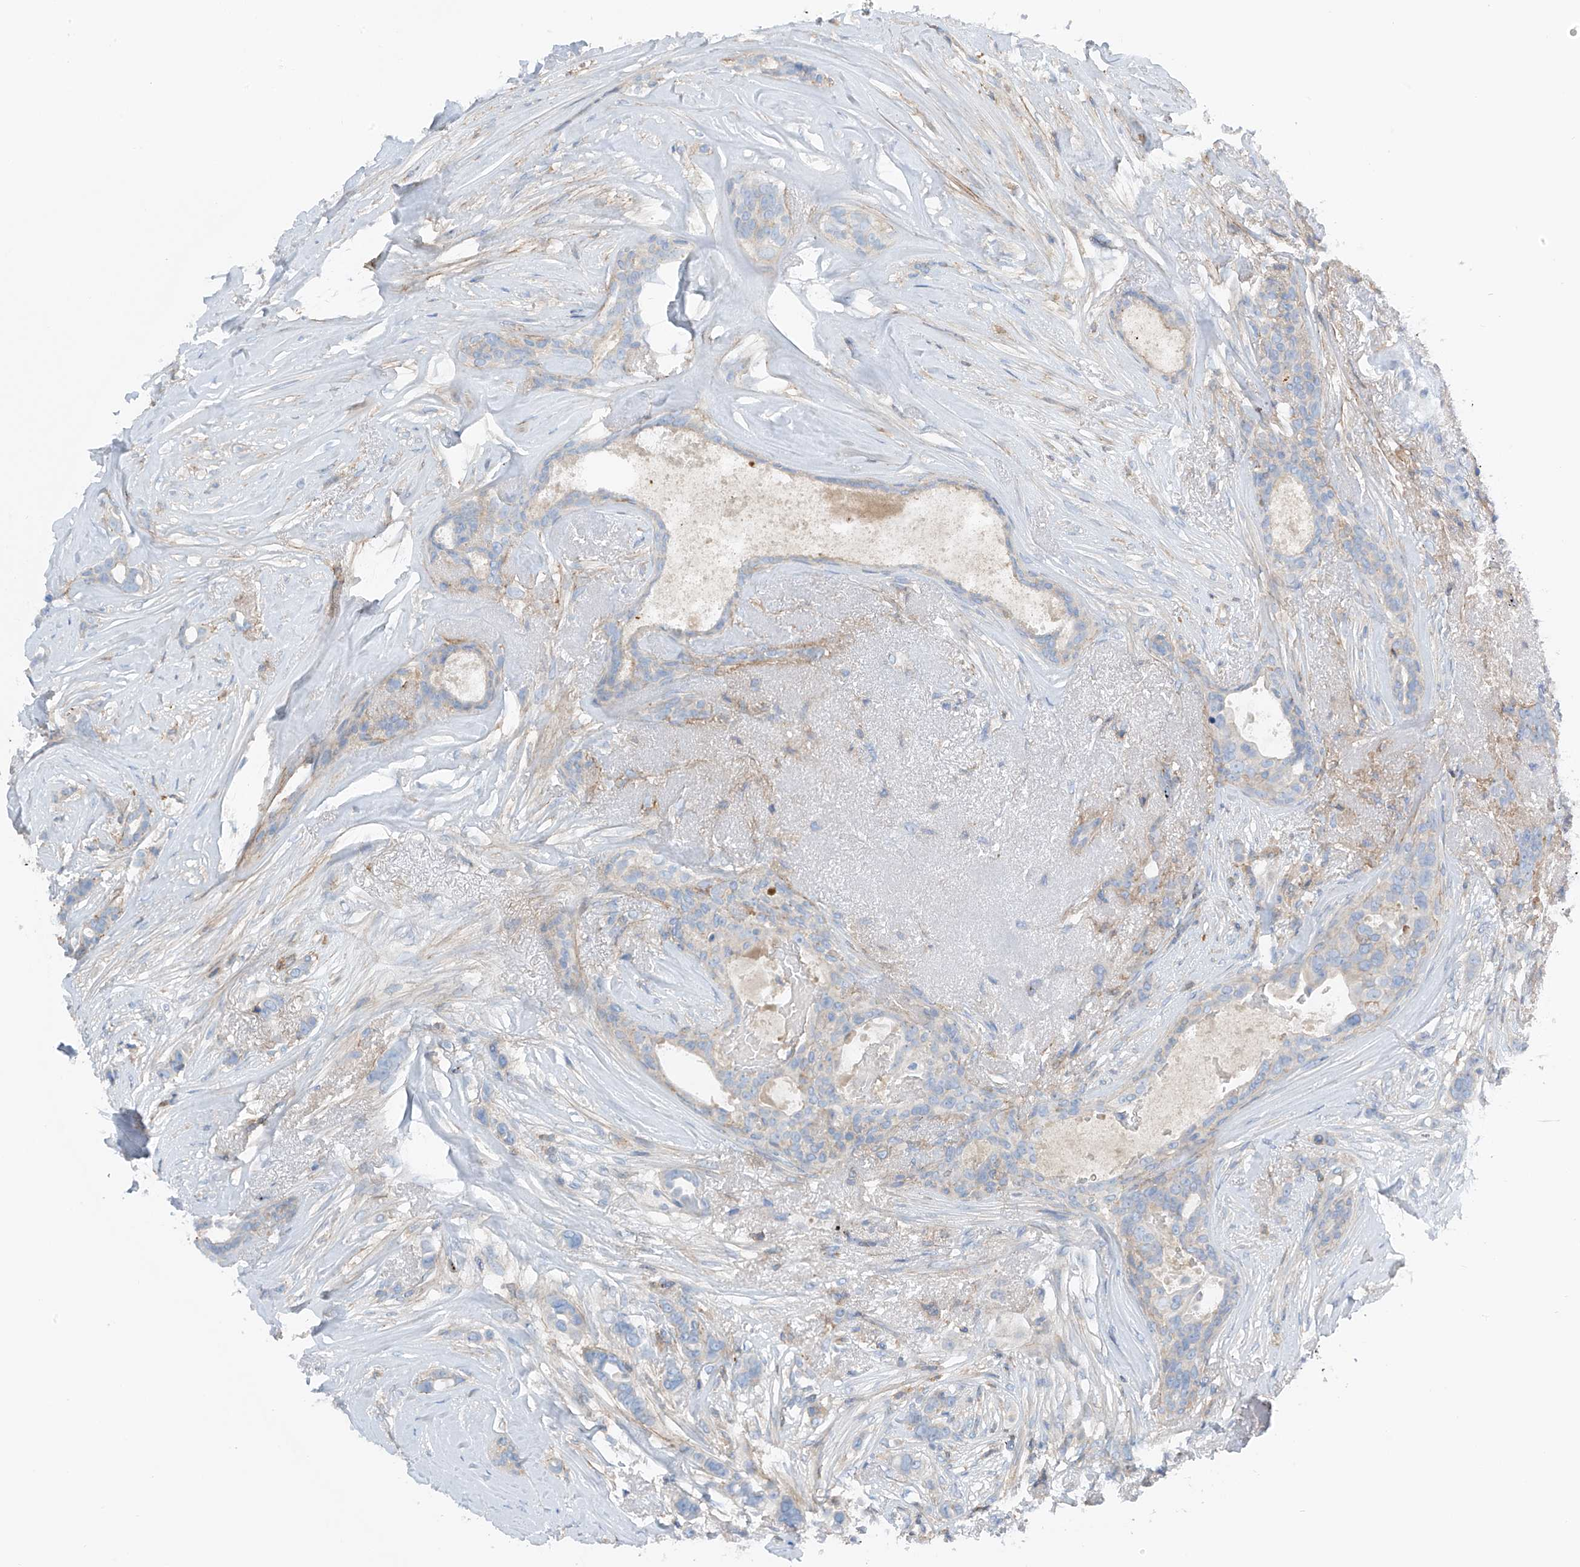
{"staining": {"intensity": "negative", "quantity": "none", "location": "none"}, "tissue": "breast cancer", "cell_type": "Tumor cells", "image_type": "cancer", "snomed": [{"axis": "morphology", "description": "Lobular carcinoma"}, {"axis": "topography", "description": "Breast"}], "caption": "Histopathology image shows no significant protein staining in tumor cells of breast lobular carcinoma.", "gene": "NALCN", "patient": {"sex": "female", "age": 51}}